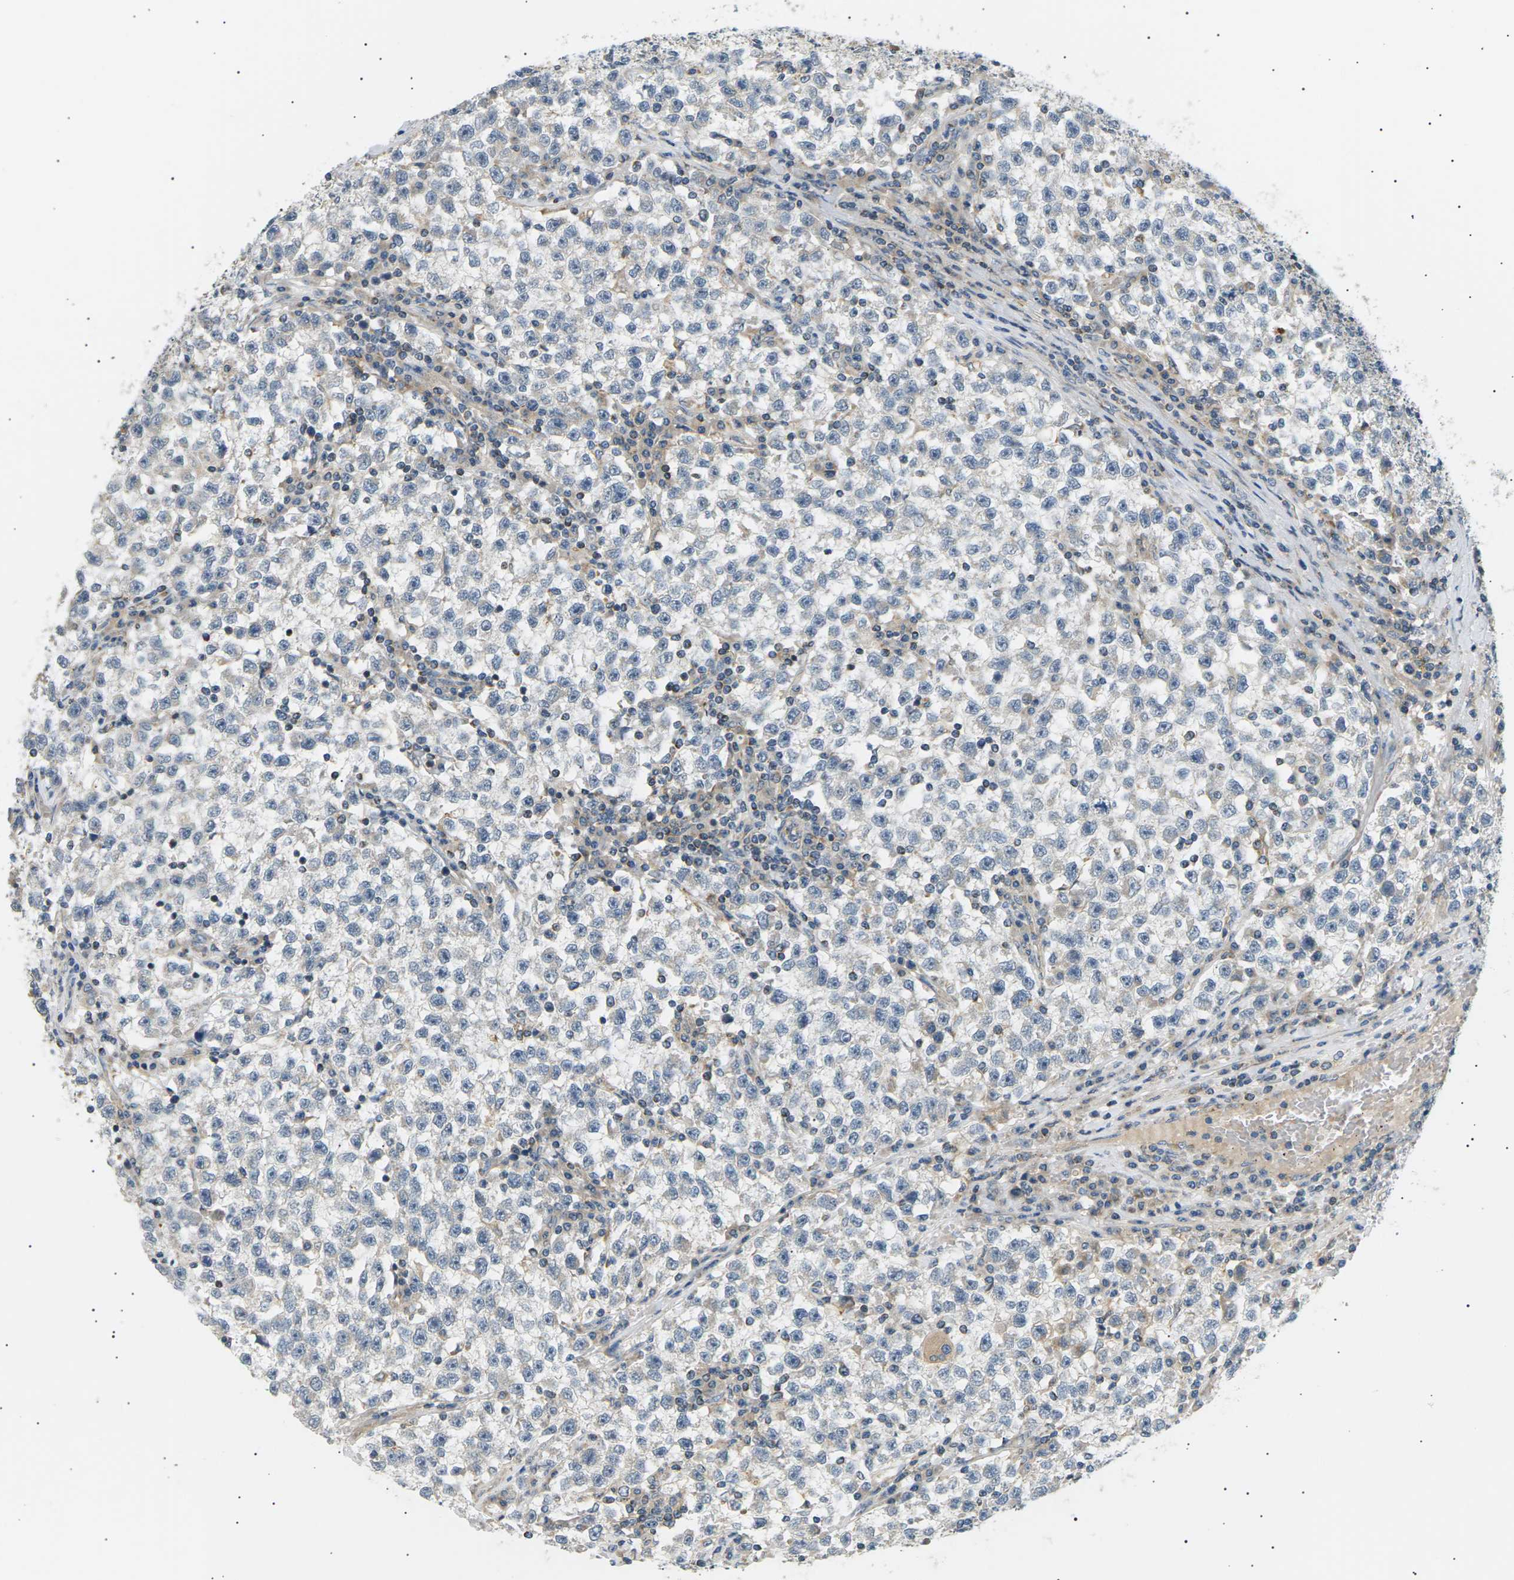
{"staining": {"intensity": "negative", "quantity": "none", "location": "none"}, "tissue": "testis cancer", "cell_type": "Tumor cells", "image_type": "cancer", "snomed": [{"axis": "morphology", "description": "Seminoma, NOS"}, {"axis": "topography", "description": "Testis"}], "caption": "IHC image of neoplastic tissue: human testis cancer (seminoma) stained with DAB displays no significant protein staining in tumor cells. (Stains: DAB IHC with hematoxylin counter stain, Microscopy: brightfield microscopy at high magnification).", "gene": "TBC1D8", "patient": {"sex": "male", "age": 22}}